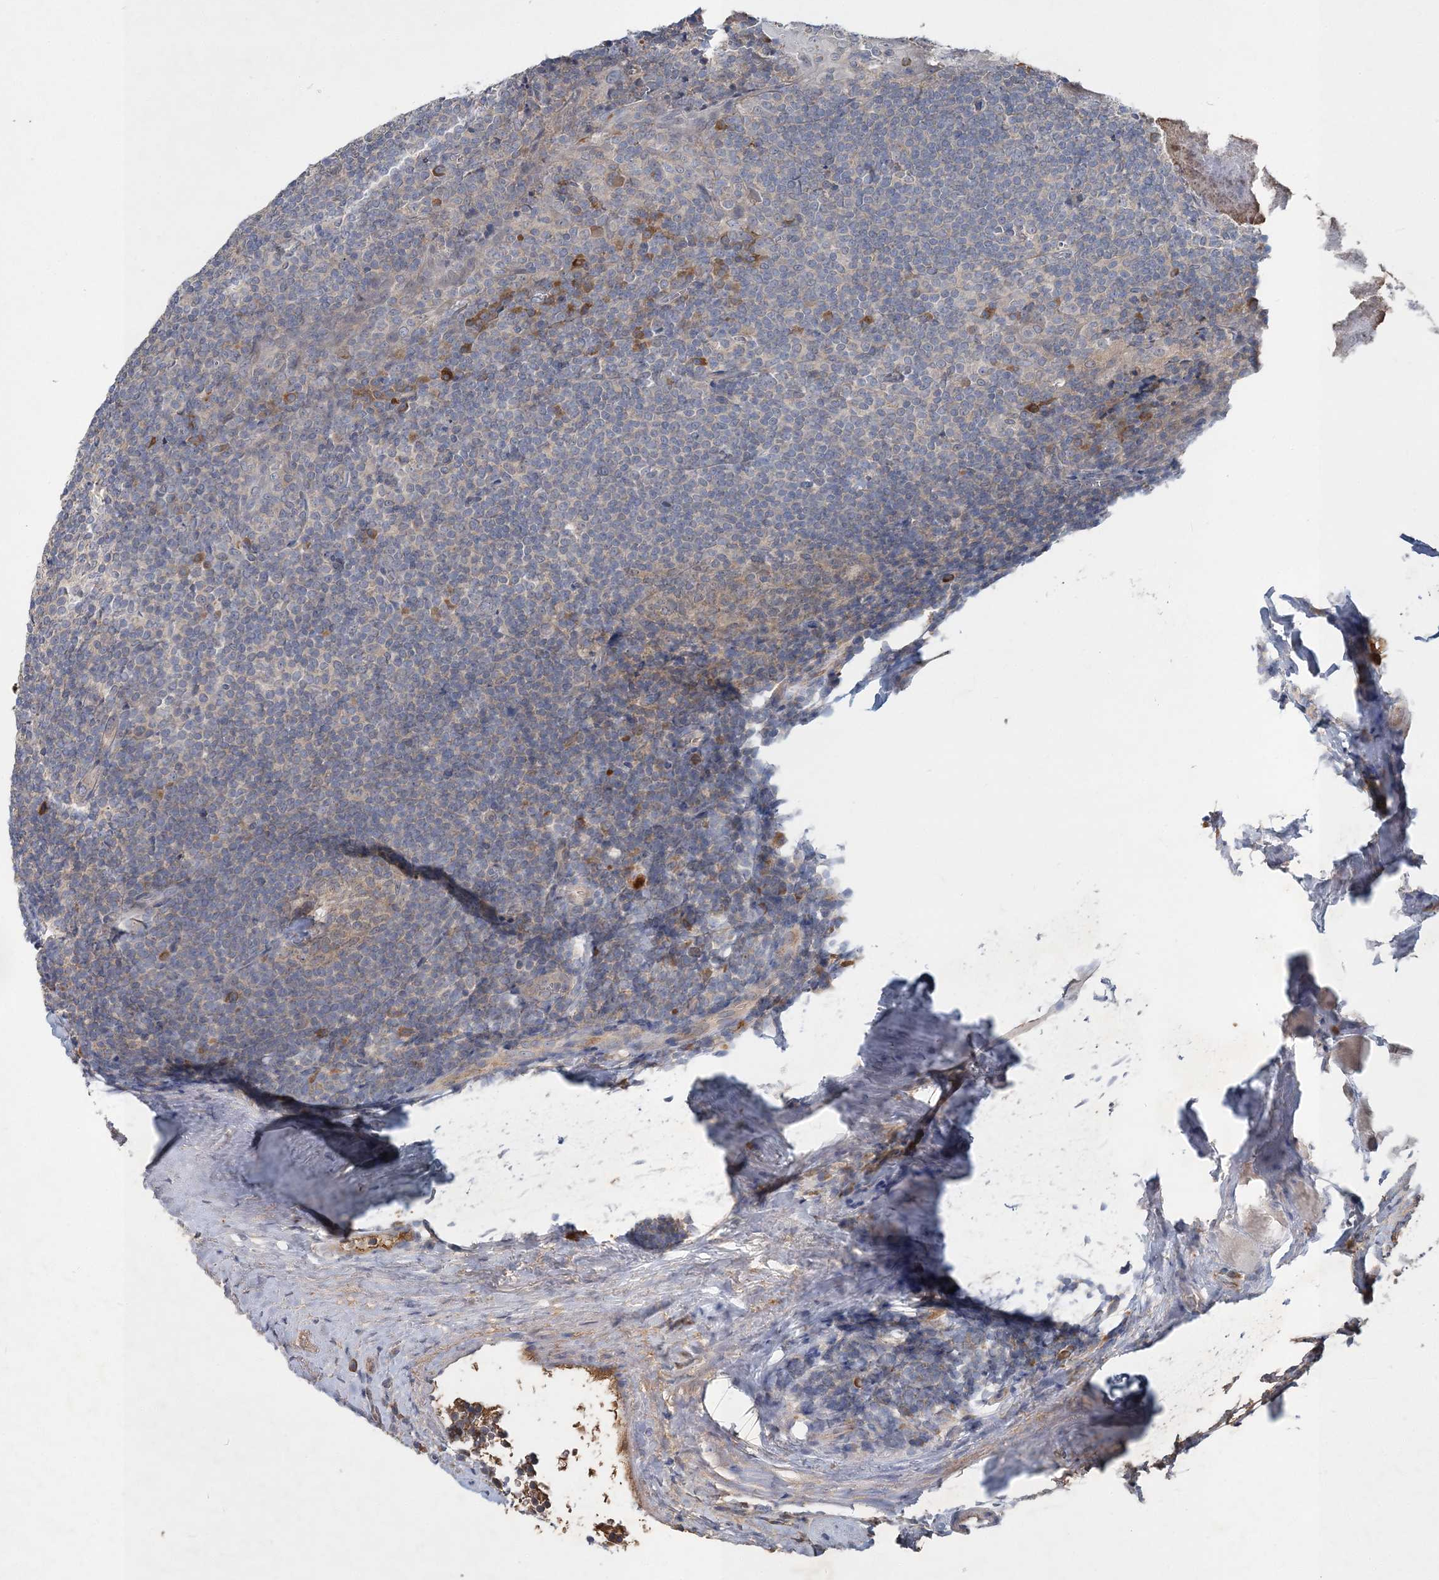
{"staining": {"intensity": "weak", "quantity": "<25%", "location": "cytoplasmic/membranous"}, "tissue": "tonsil", "cell_type": "Germinal center cells", "image_type": "normal", "snomed": [{"axis": "morphology", "description": "Normal tissue, NOS"}, {"axis": "topography", "description": "Tonsil"}], "caption": "Micrograph shows no significant protein staining in germinal center cells of unremarkable tonsil.", "gene": "RNF25", "patient": {"sex": "male", "age": 37}}